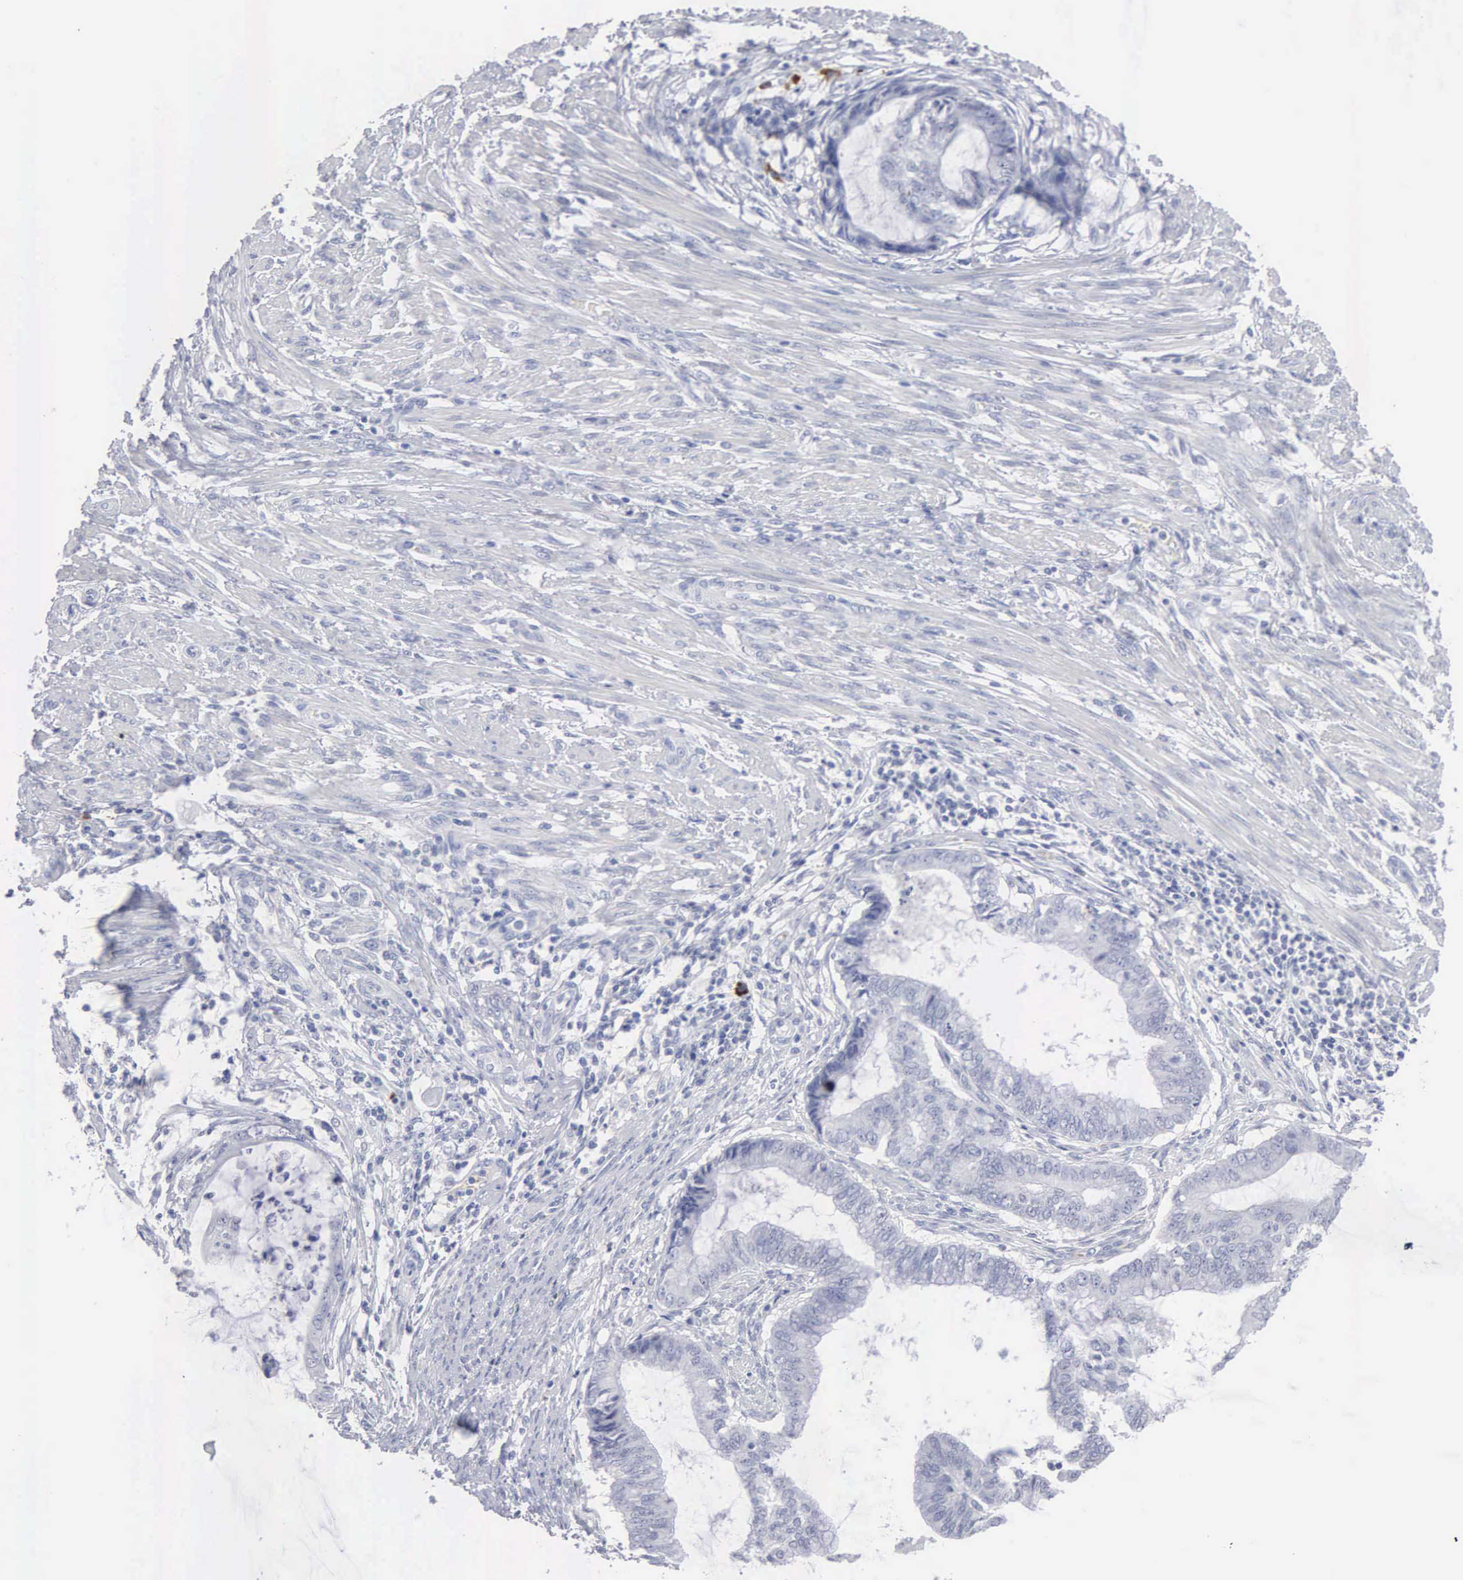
{"staining": {"intensity": "negative", "quantity": "none", "location": "none"}, "tissue": "endometrial cancer", "cell_type": "Tumor cells", "image_type": "cancer", "snomed": [{"axis": "morphology", "description": "Adenocarcinoma, NOS"}, {"axis": "topography", "description": "Endometrium"}], "caption": "Protein analysis of adenocarcinoma (endometrial) demonstrates no significant expression in tumor cells.", "gene": "ASPHD2", "patient": {"sex": "female", "age": 63}}